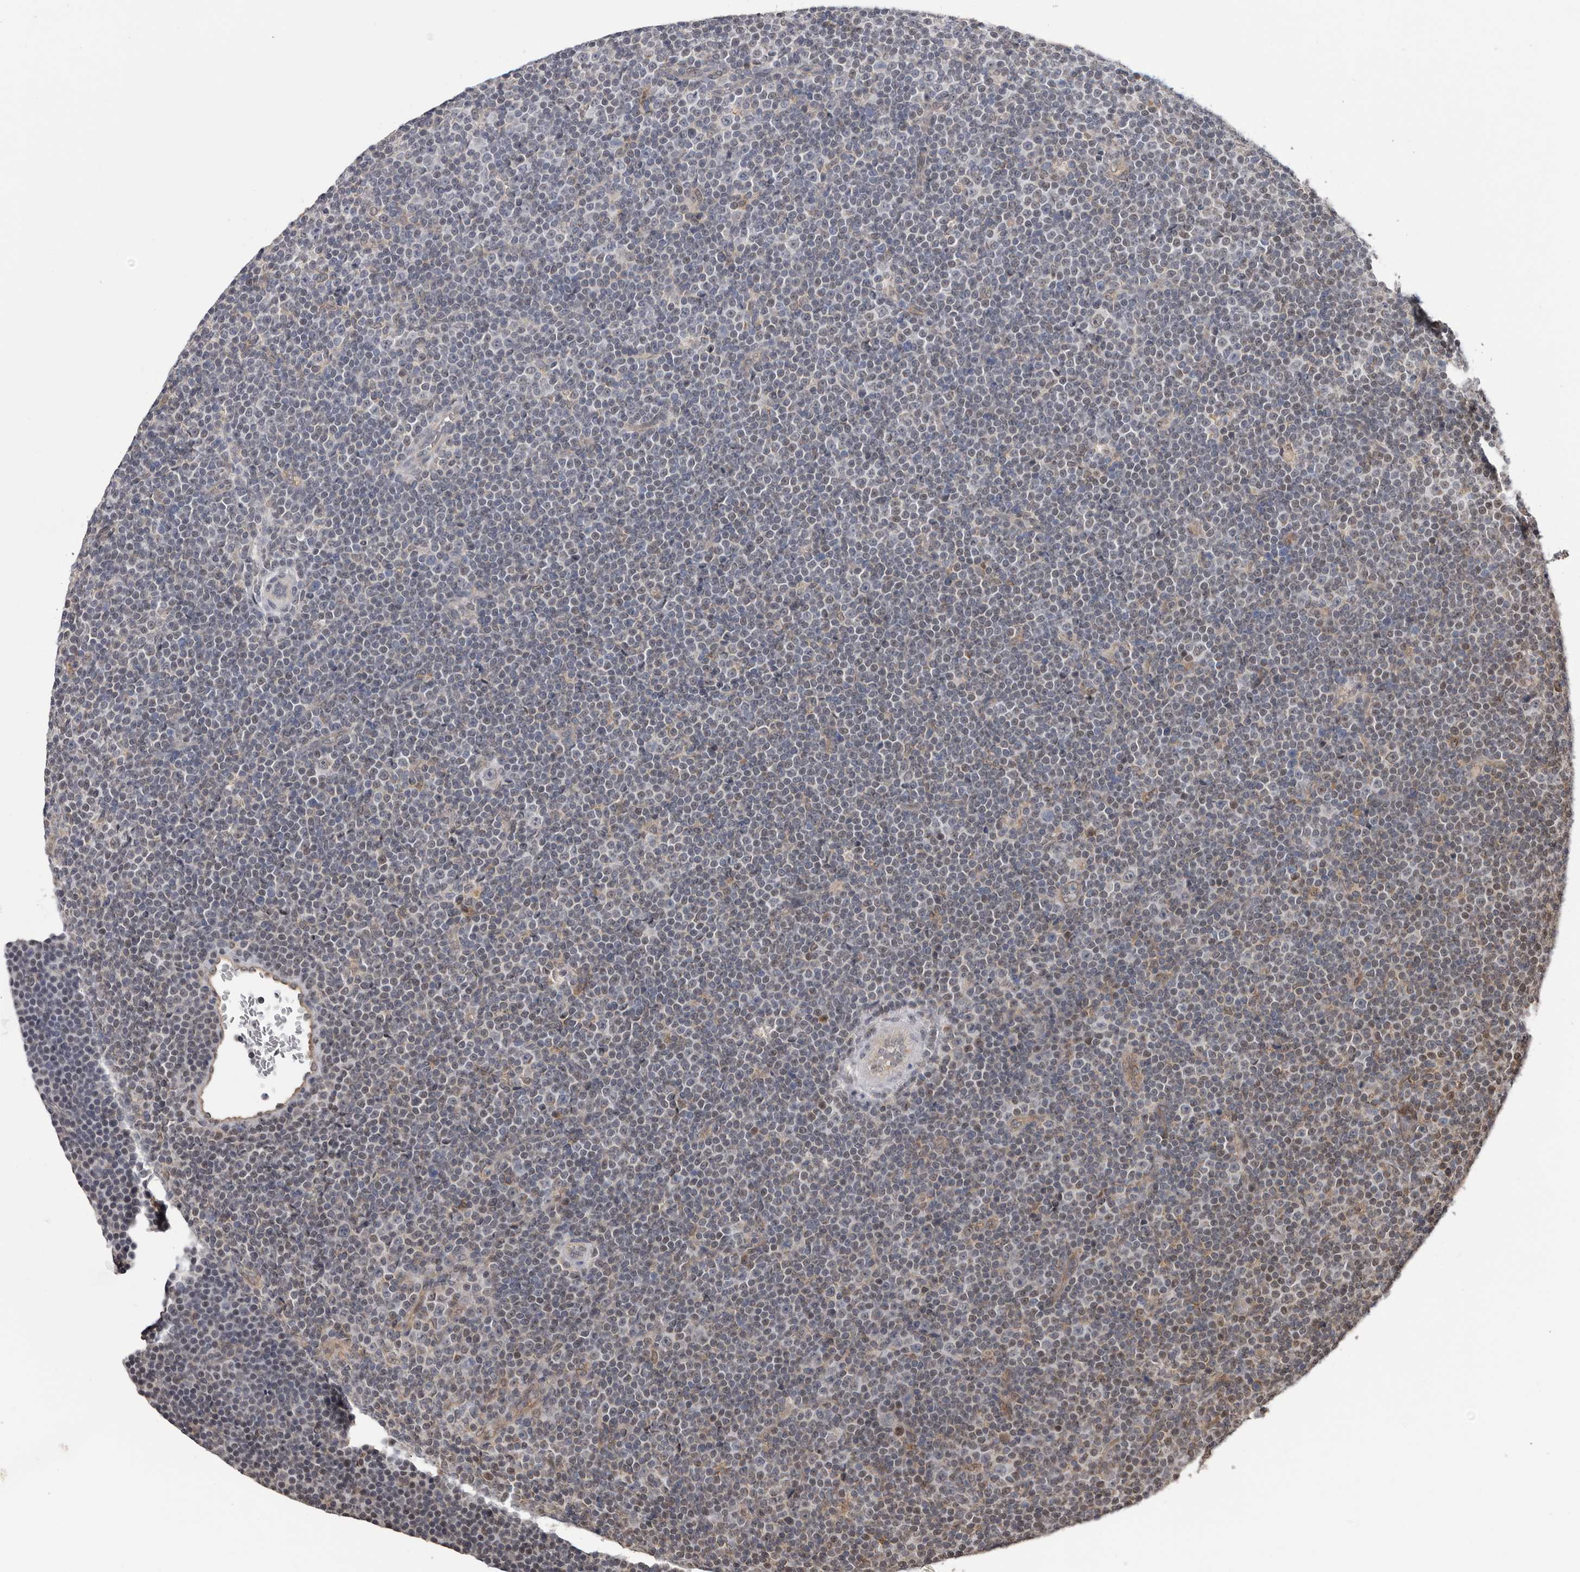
{"staining": {"intensity": "negative", "quantity": "none", "location": "none"}, "tissue": "lymphoma", "cell_type": "Tumor cells", "image_type": "cancer", "snomed": [{"axis": "morphology", "description": "Malignant lymphoma, non-Hodgkin's type, Low grade"}, {"axis": "topography", "description": "Lymph node"}], "caption": "Human malignant lymphoma, non-Hodgkin's type (low-grade) stained for a protein using immunohistochemistry (IHC) exhibits no positivity in tumor cells.", "gene": "MOGAT2", "patient": {"sex": "female", "age": 67}}